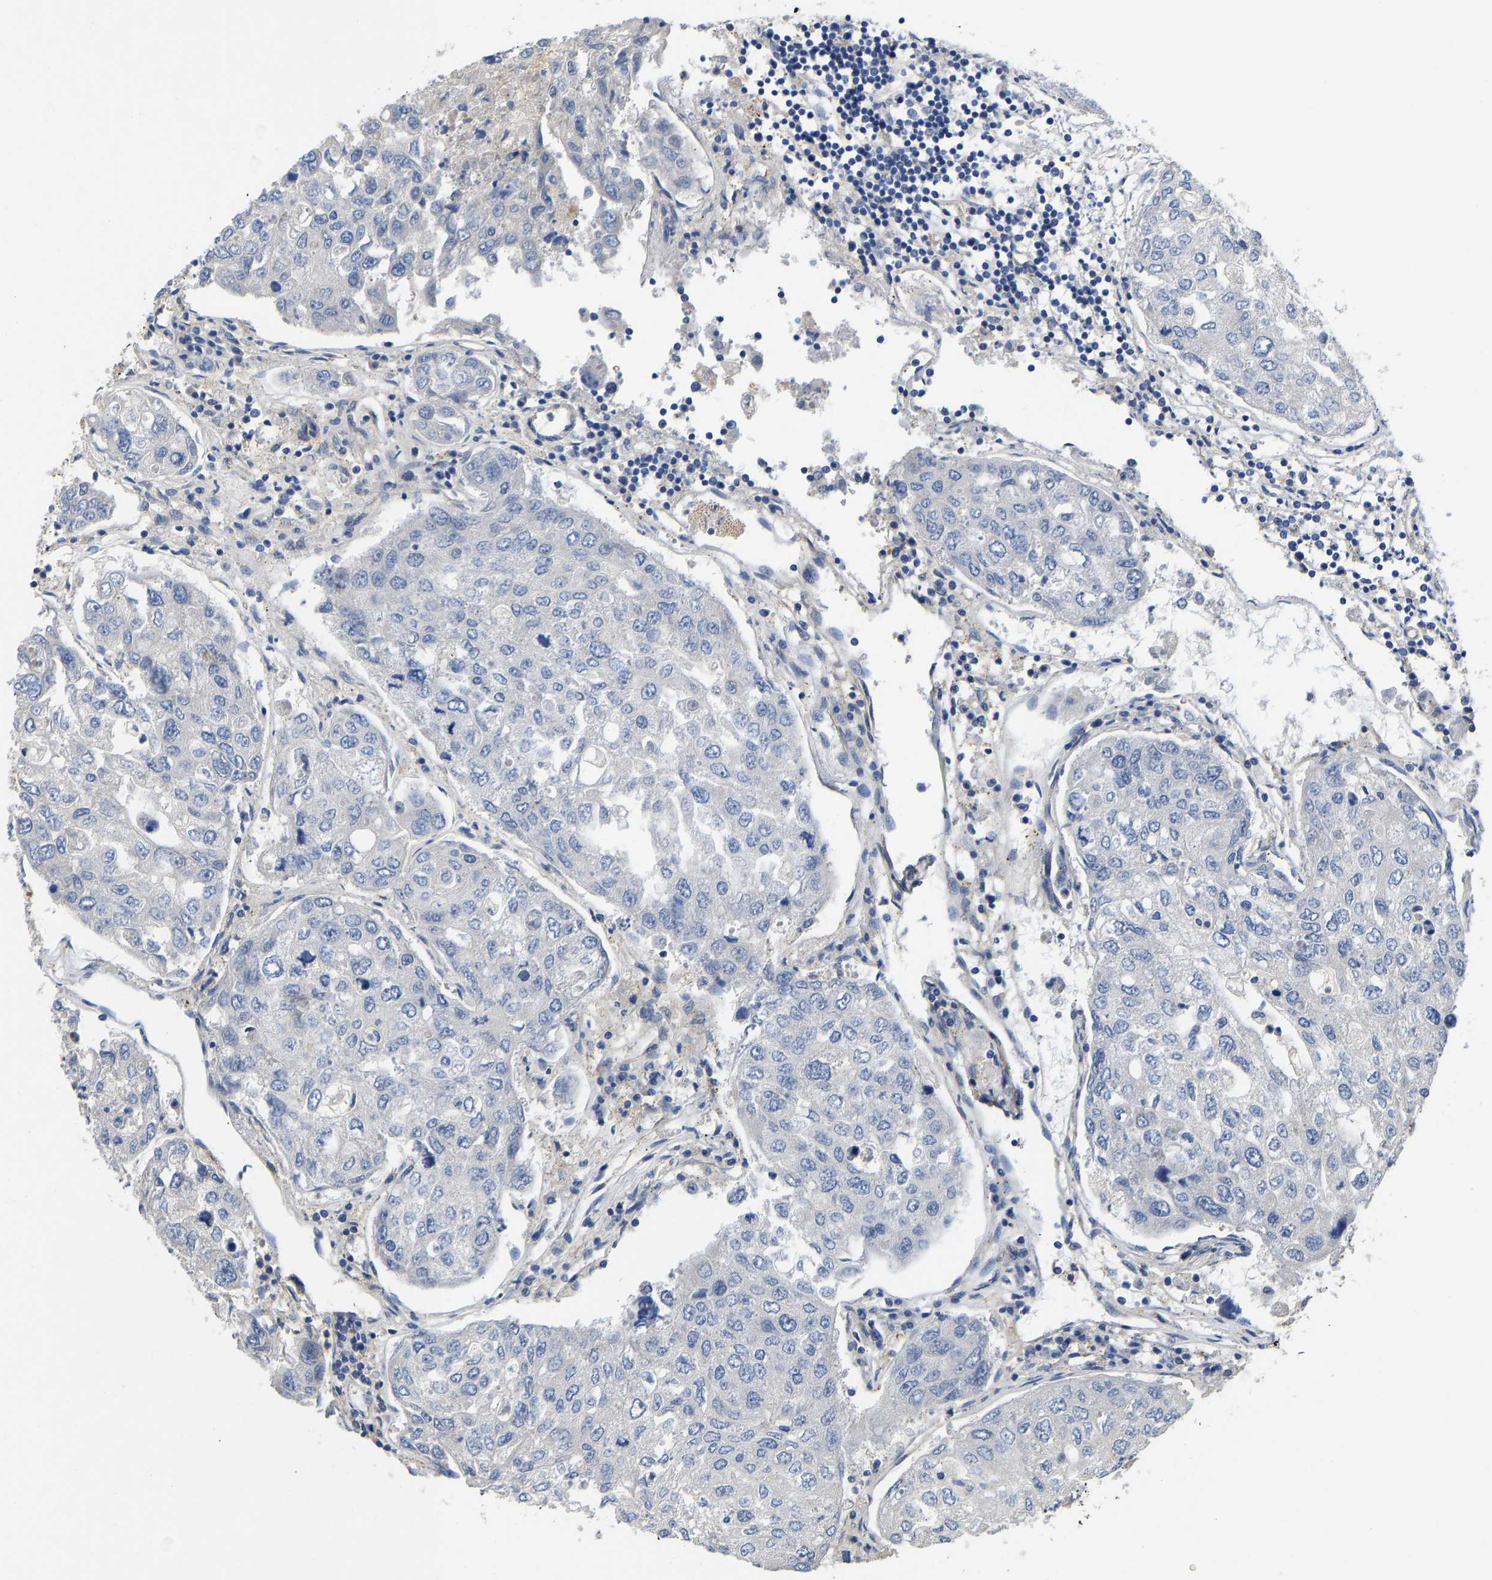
{"staining": {"intensity": "negative", "quantity": "none", "location": "none"}, "tissue": "urothelial cancer", "cell_type": "Tumor cells", "image_type": "cancer", "snomed": [{"axis": "morphology", "description": "Urothelial carcinoma, High grade"}, {"axis": "topography", "description": "Lymph node"}, {"axis": "topography", "description": "Urinary bladder"}], "caption": "Tumor cells are negative for brown protein staining in urothelial cancer. (DAB IHC with hematoxylin counter stain).", "gene": "ELMO2", "patient": {"sex": "male", "age": 51}}